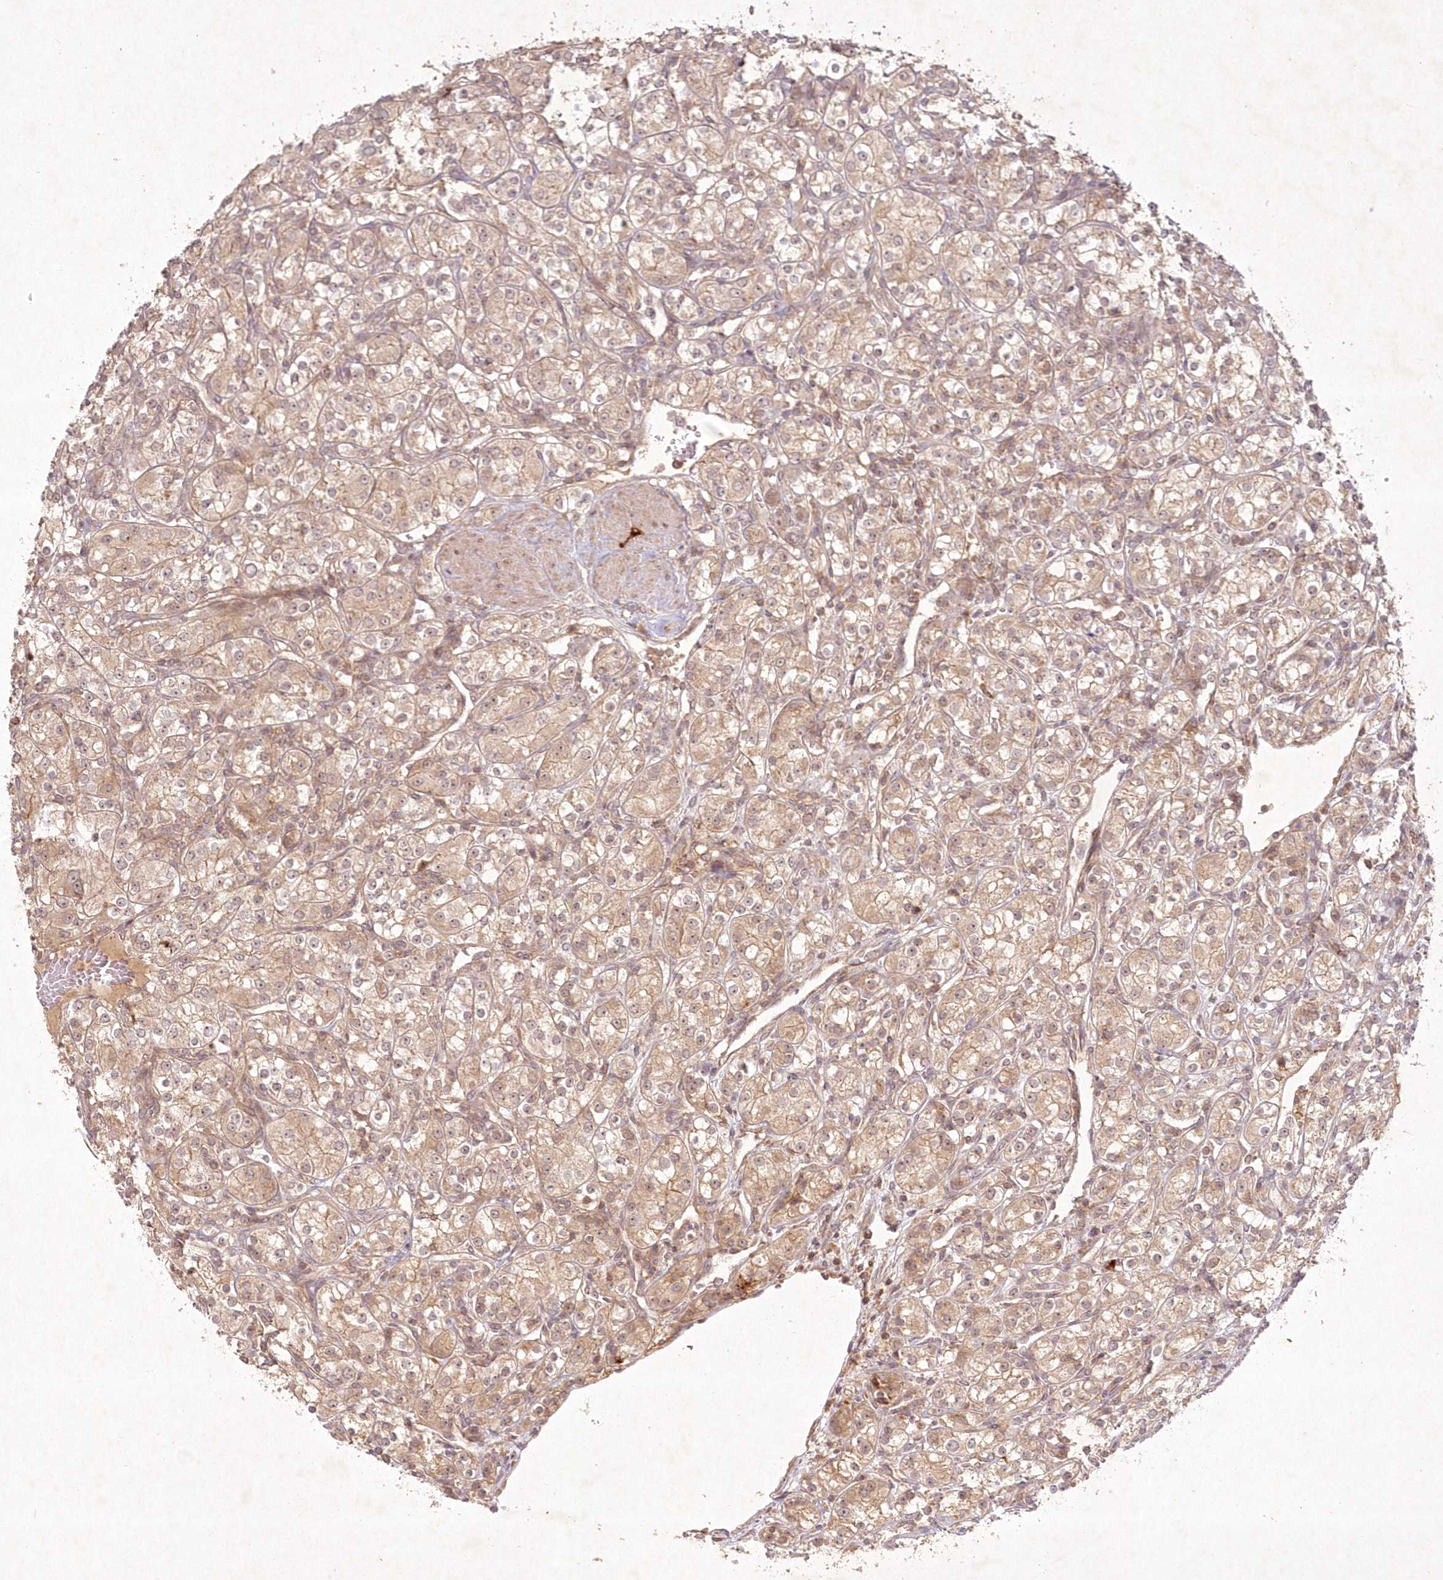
{"staining": {"intensity": "moderate", "quantity": "25%-75%", "location": "cytoplasmic/membranous,nuclear"}, "tissue": "renal cancer", "cell_type": "Tumor cells", "image_type": "cancer", "snomed": [{"axis": "morphology", "description": "Adenocarcinoma, NOS"}, {"axis": "topography", "description": "Kidney"}], "caption": "Protein expression analysis of renal adenocarcinoma displays moderate cytoplasmic/membranous and nuclear staining in approximately 25%-75% of tumor cells.", "gene": "TOGARAM2", "patient": {"sex": "male", "age": 77}}